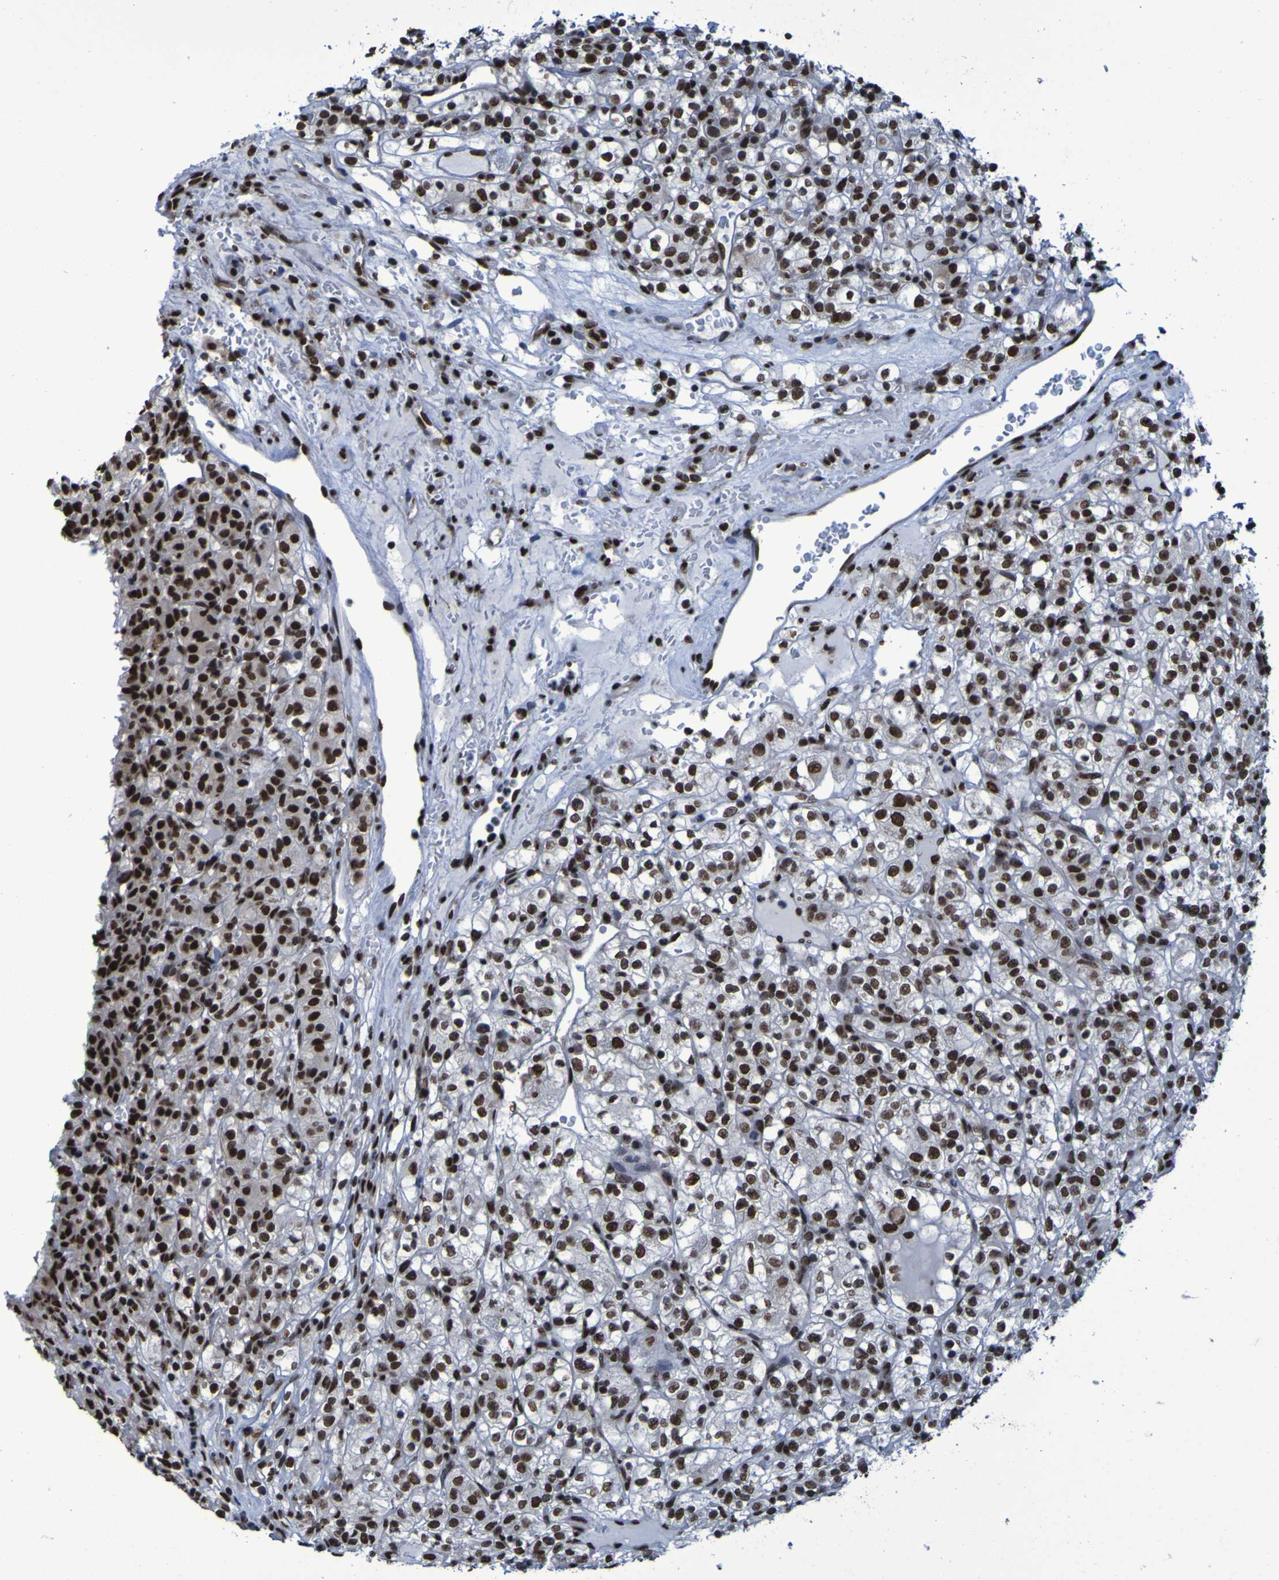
{"staining": {"intensity": "strong", "quantity": ">75%", "location": "nuclear"}, "tissue": "renal cancer", "cell_type": "Tumor cells", "image_type": "cancer", "snomed": [{"axis": "morphology", "description": "Normal tissue, NOS"}, {"axis": "morphology", "description": "Adenocarcinoma, NOS"}, {"axis": "topography", "description": "Kidney"}], "caption": "Immunohistochemistry (IHC) histopathology image of adenocarcinoma (renal) stained for a protein (brown), which reveals high levels of strong nuclear expression in approximately >75% of tumor cells.", "gene": "HNRNPR", "patient": {"sex": "female", "age": 72}}